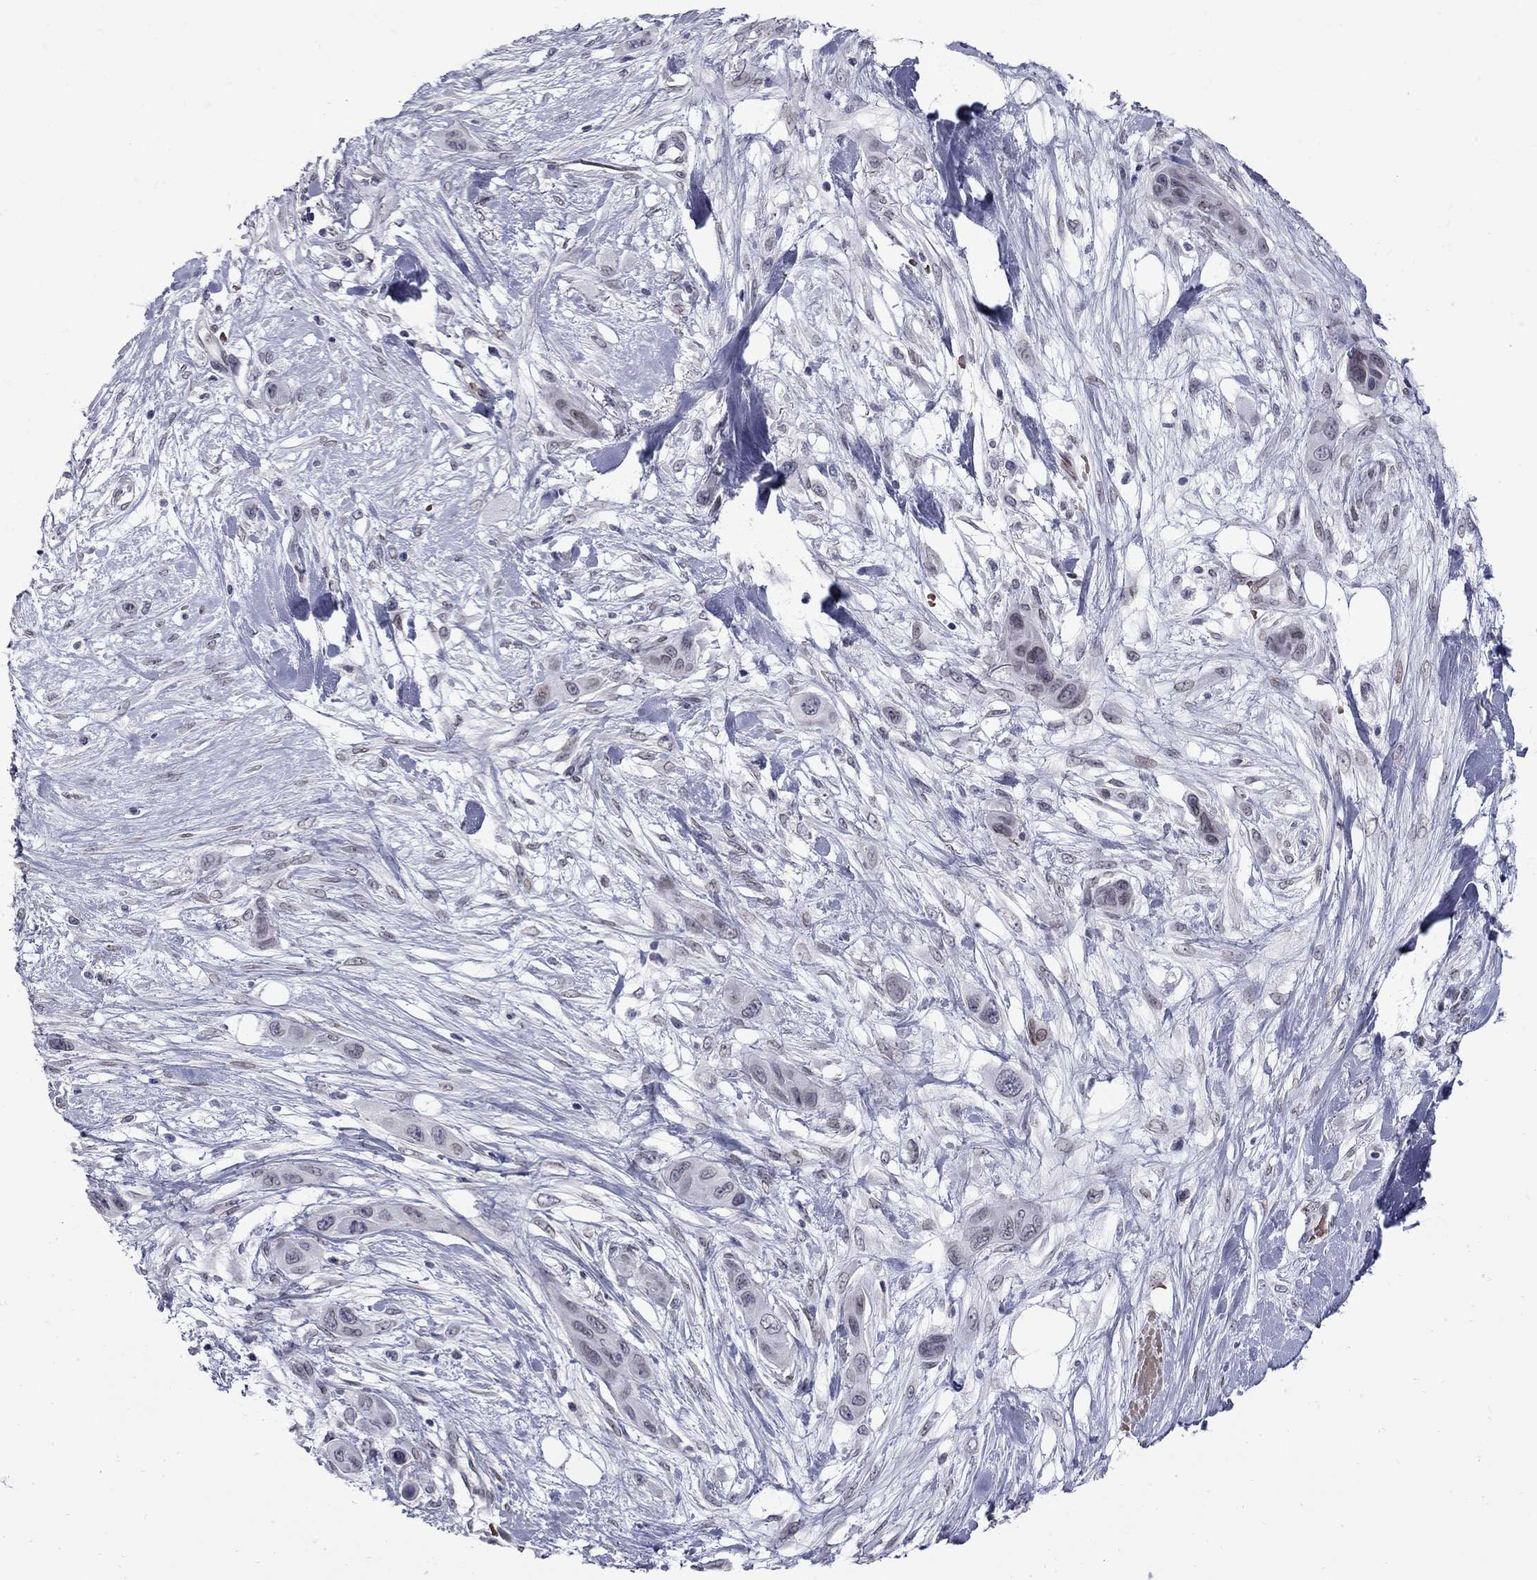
{"staining": {"intensity": "negative", "quantity": "none", "location": "none"}, "tissue": "skin cancer", "cell_type": "Tumor cells", "image_type": "cancer", "snomed": [{"axis": "morphology", "description": "Squamous cell carcinoma, NOS"}, {"axis": "topography", "description": "Skin"}], "caption": "Human skin cancer stained for a protein using immunohistochemistry exhibits no positivity in tumor cells.", "gene": "CLTCL1", "patient": {"sex": "male", "age": 79}}